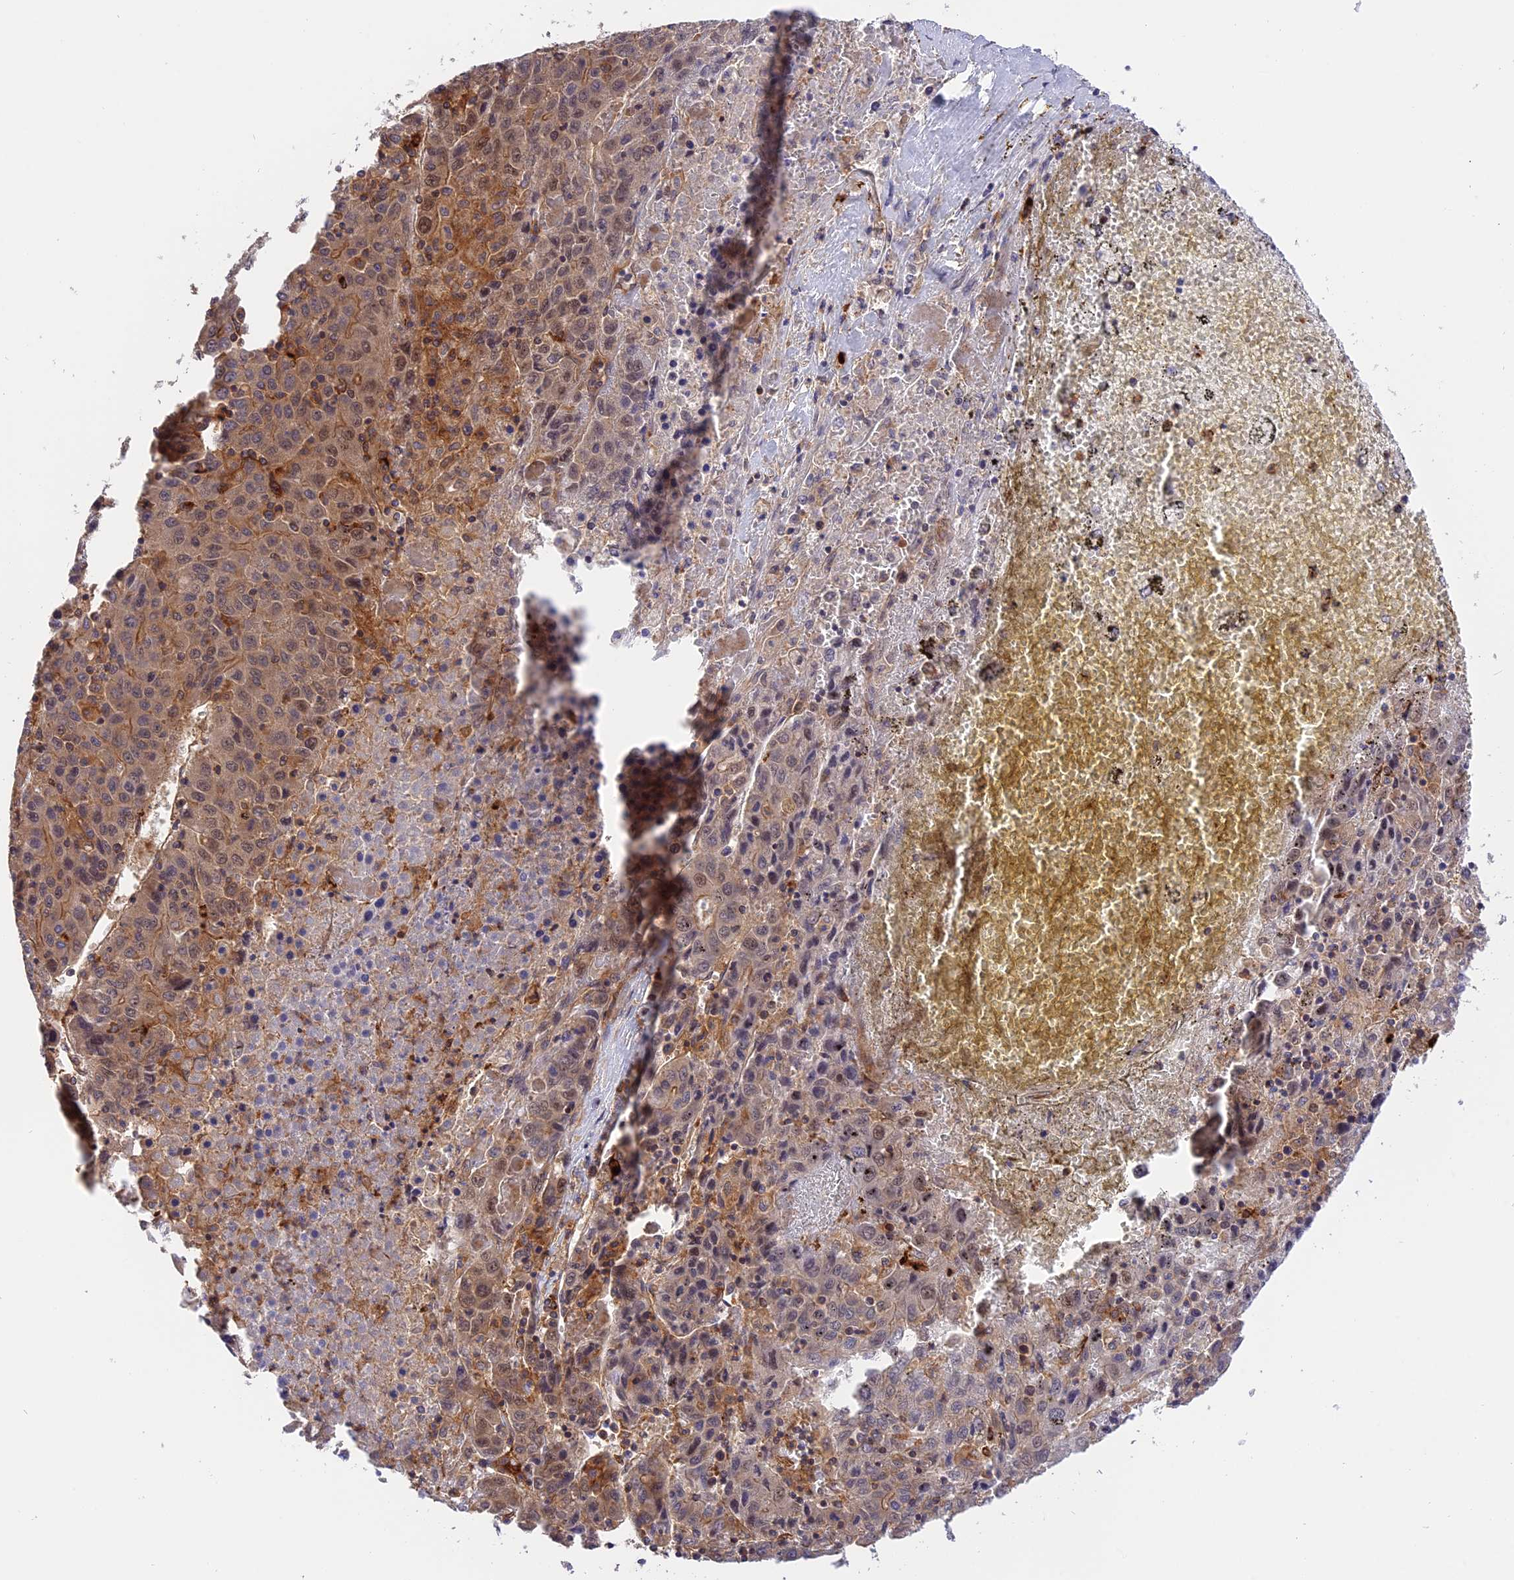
{"staining": {"intensity": "moderate", "quantity": "<25%", "location": "cytoplasmic/membranous,nuclear"}, "tissue": "liver cancer", "cell_type": "Tumor cells", "image_type": "cancer", "snomed": [{"axis": "morphology", "description": "Carcinoma, Hepatocellular, NOS"}, {"axis": "topography", "description": "Liver"}], "caption": "Liver hepatocellular carcinoma stained with a protein marker shows moderate staining in tumor cells.", "gene": "C5orf22", "patient": {"sex": "female", "age": 53}}